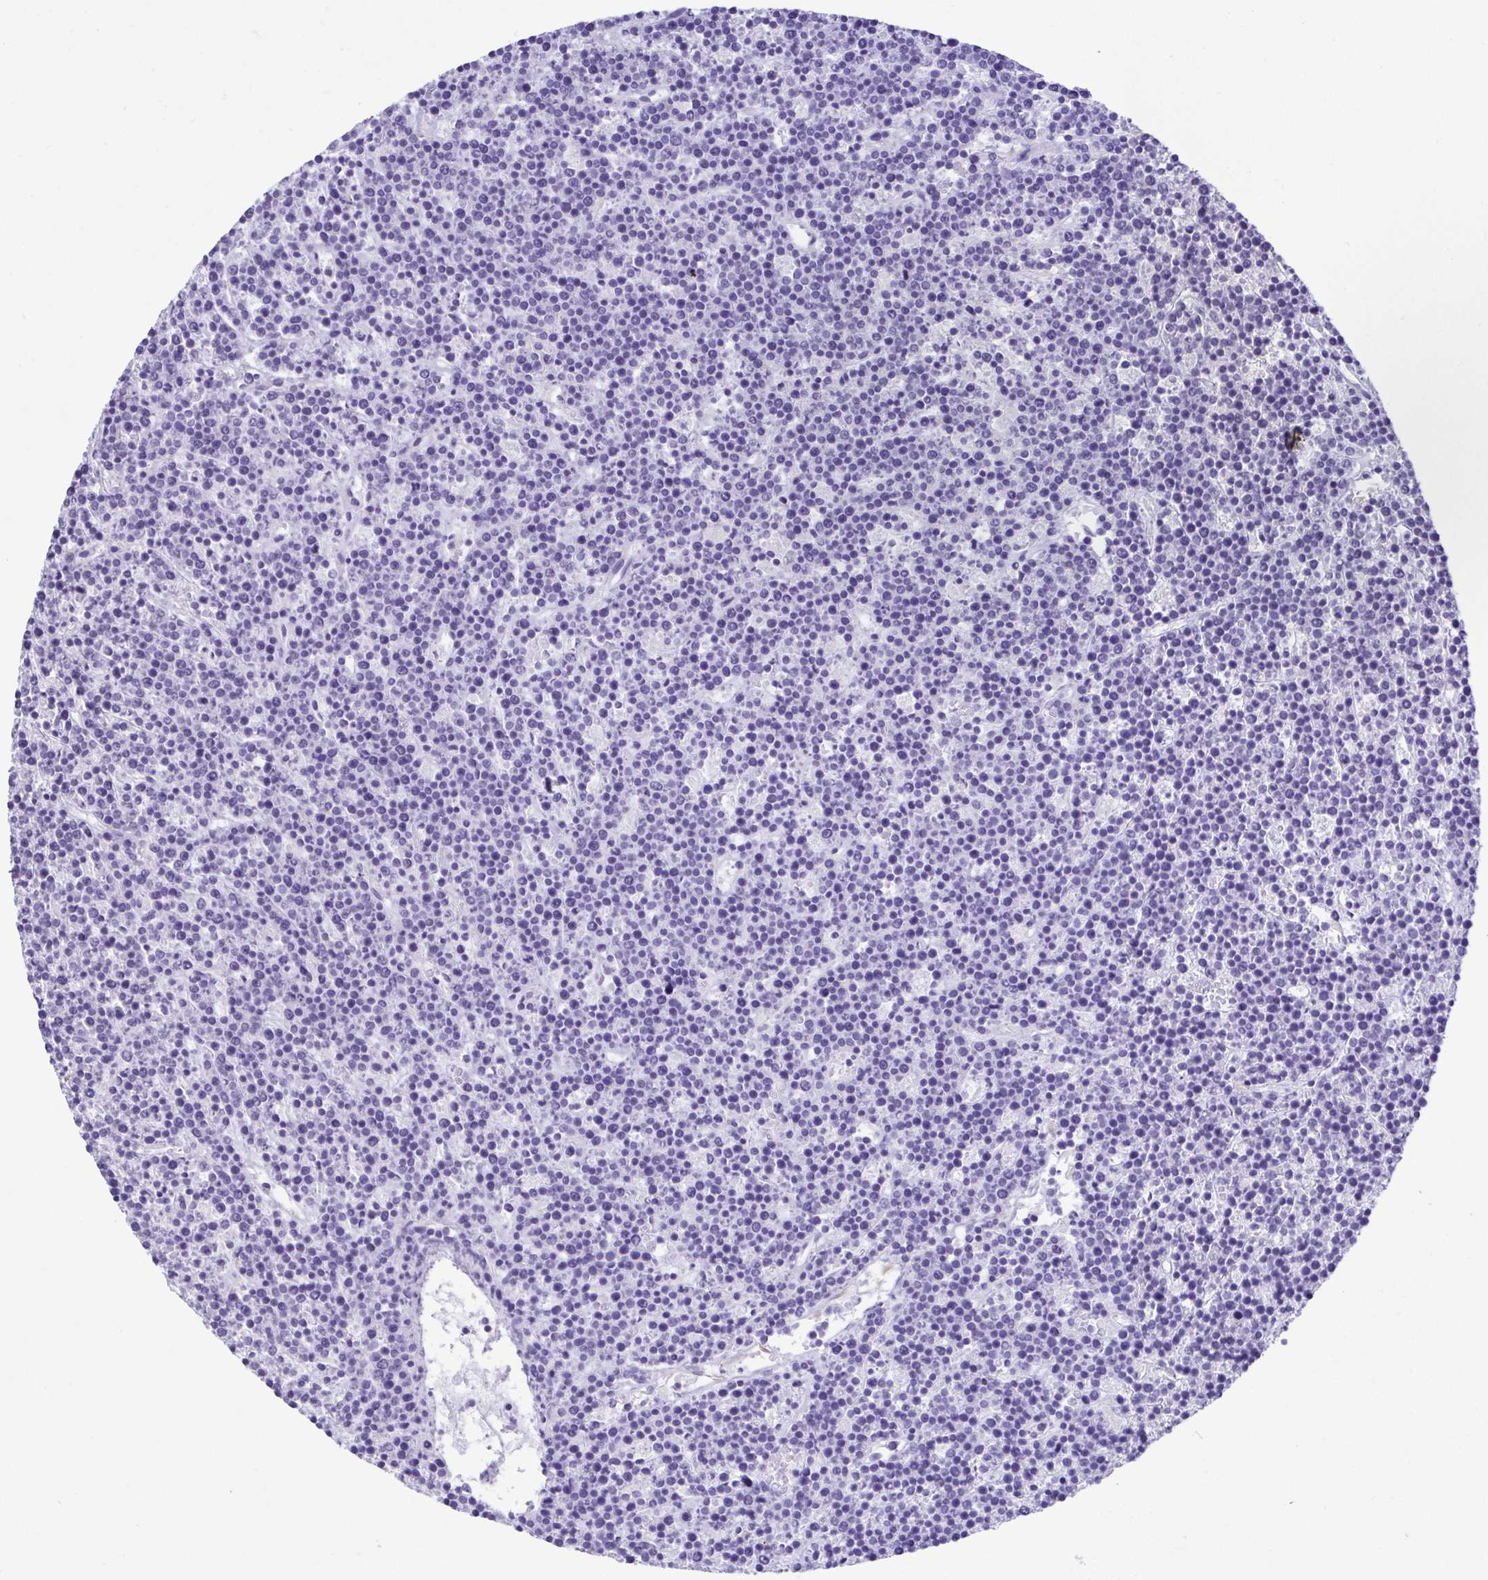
{"staining": {"intensity": "negative", "quantity": "none", "location": "none"}, "tissue": "lymphoma", "cell_type": "Tumor cells", "image_type": "cancer", "snomed": [{"axis": "morphology", "description": "Malignant lymphoma, non-Hodgkin's type, High grade"}, {"axis": "topography", "description": "Ovary"}], "caption": "A high-resolution histopathology image shows IHC staining of malignant lymphoma, non-Hodgkin's type (high-grade), which reveals no significant positivity in tumor cells.", "gene": "GPR182", "patient": {"sex": "female", "age": 56}}